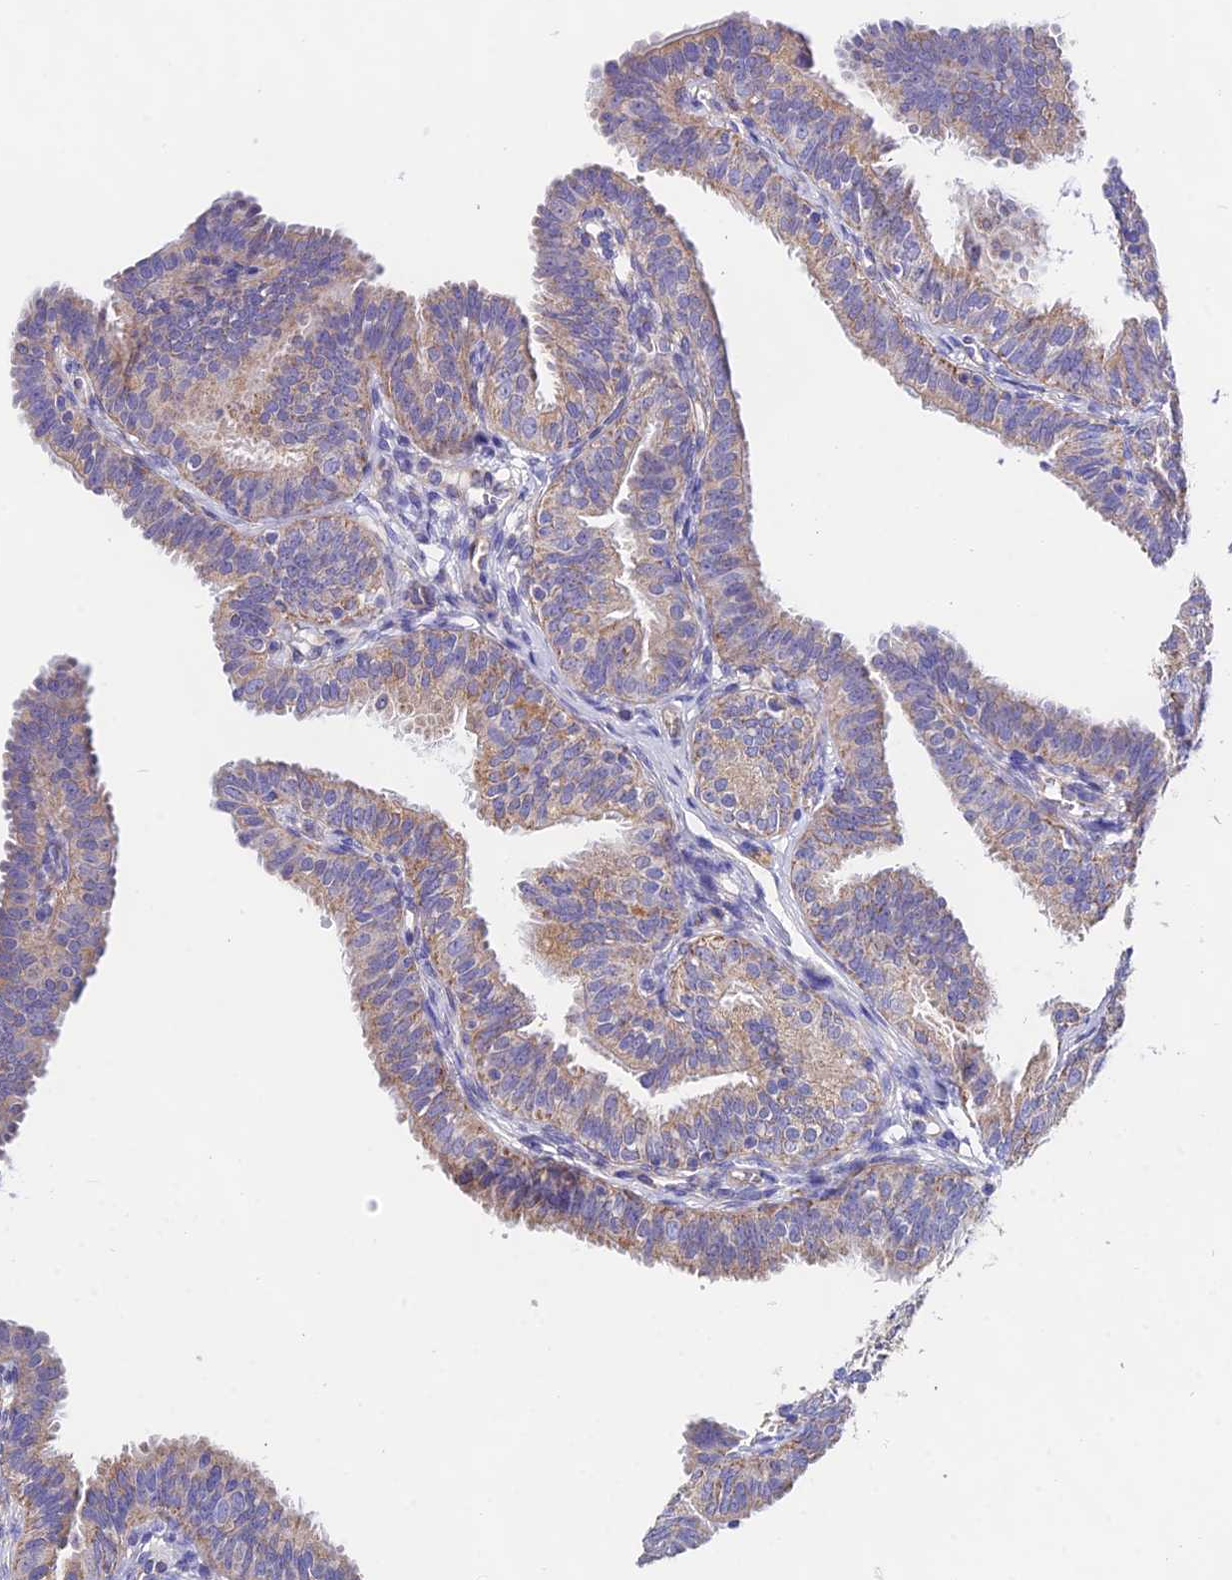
{"staining": {"intensity": "moderate", "quantity": "<25%", "location": "cytoplasmic/membranous"}, "tissue": "fallopian tube", "cell_type": "Glandular cells", "image_type": "normal", "snomed": [{"axis": "morphology", "description": "Normal tissue, NOS"}, {"axis": "topography", "description": "Fallopian tube"}], "caption": "Immunohistochemistry micrograph of benign fallopian tube stained for a protein (brown), which reveals low levels of moderate cytoplasmic/membranous positivity in about <25% of glandular cells.", "gene": "PPP2R2A", "patient": {"sex": "female", "age": 35}}